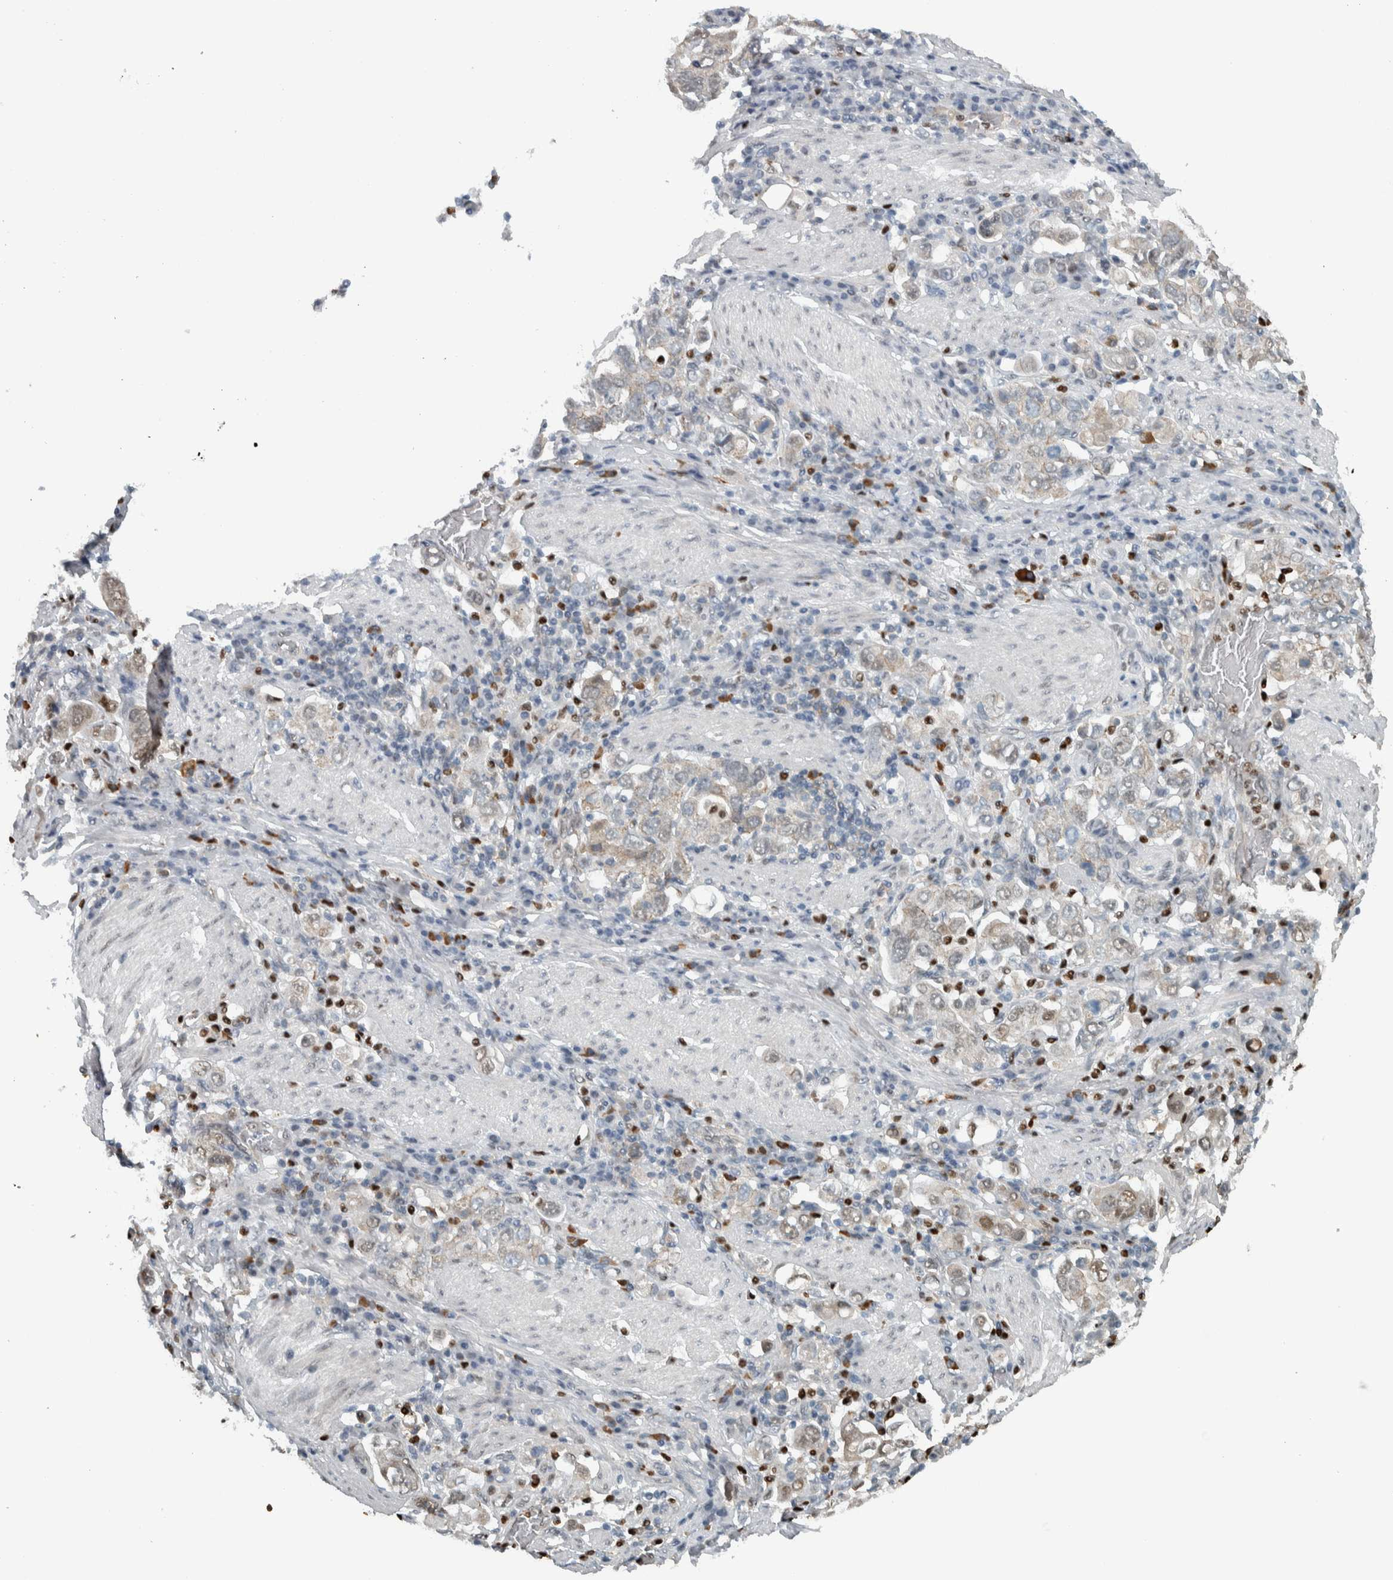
{"staining": {"intensity": "weak", "quantity": "25%-75%", "location": "cytoplasmic/membranous,nuclear"}, "tissue": "stomach cancer", "cell_type": "Tumor cells", "image_type": "cancer", "snomed": [{"axis": "morphology", "description": "Adenocarcinoma, NOS"}, {"axis": "topography", "description": "Stomach, upper"}], "caption": "Human stomach adenocarcinoma stained with a brown dye demonstrates weak cytoplasmic/membranous and nuclear positive staining in approximately 25%-75% of tumor cells.", "gene": "ADPRM", "patient": {"sex": "male", "age": 62}}